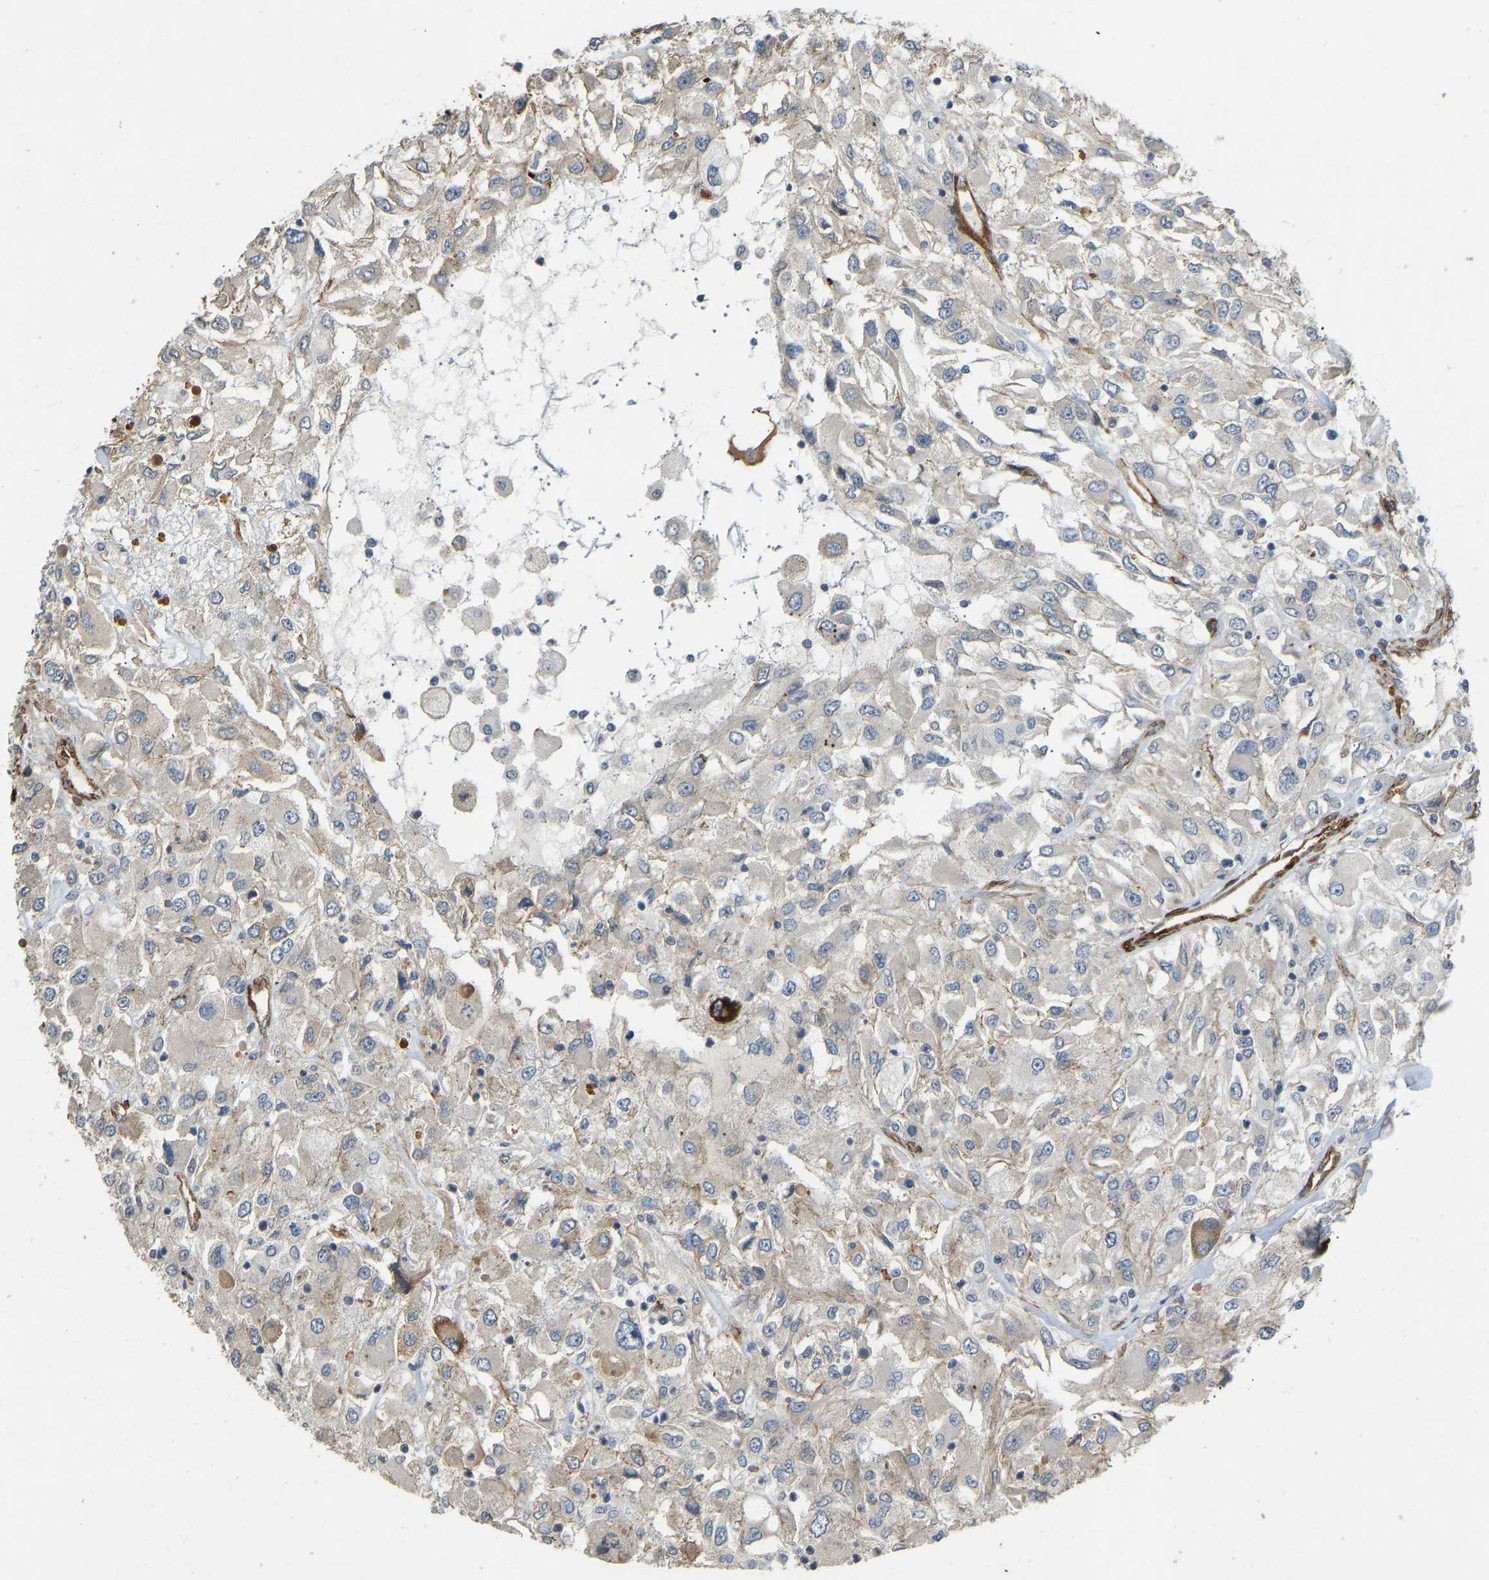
{"staining": {"intensity": "moderate", "quantity": "<25%", "location": "cytoplasmic/membranous"}, "tissue": "renal cancer", "cell_type": "Tumor cells", "image_type": "cancer", "snomed": [{"axis": "morphology", "description": "Adenocarcinoma, NOS"}, {"axis": "topography", "description": "Kidney"}], "caption": "Brown immunohistochemical staining in renal cancer (adenocarcinoma) shows moderate cytoplasmic/membranous positivity in approximately <25% of tumor cells.", "gene": "NMB", "patient": {"sex": "female", "age": 52}}